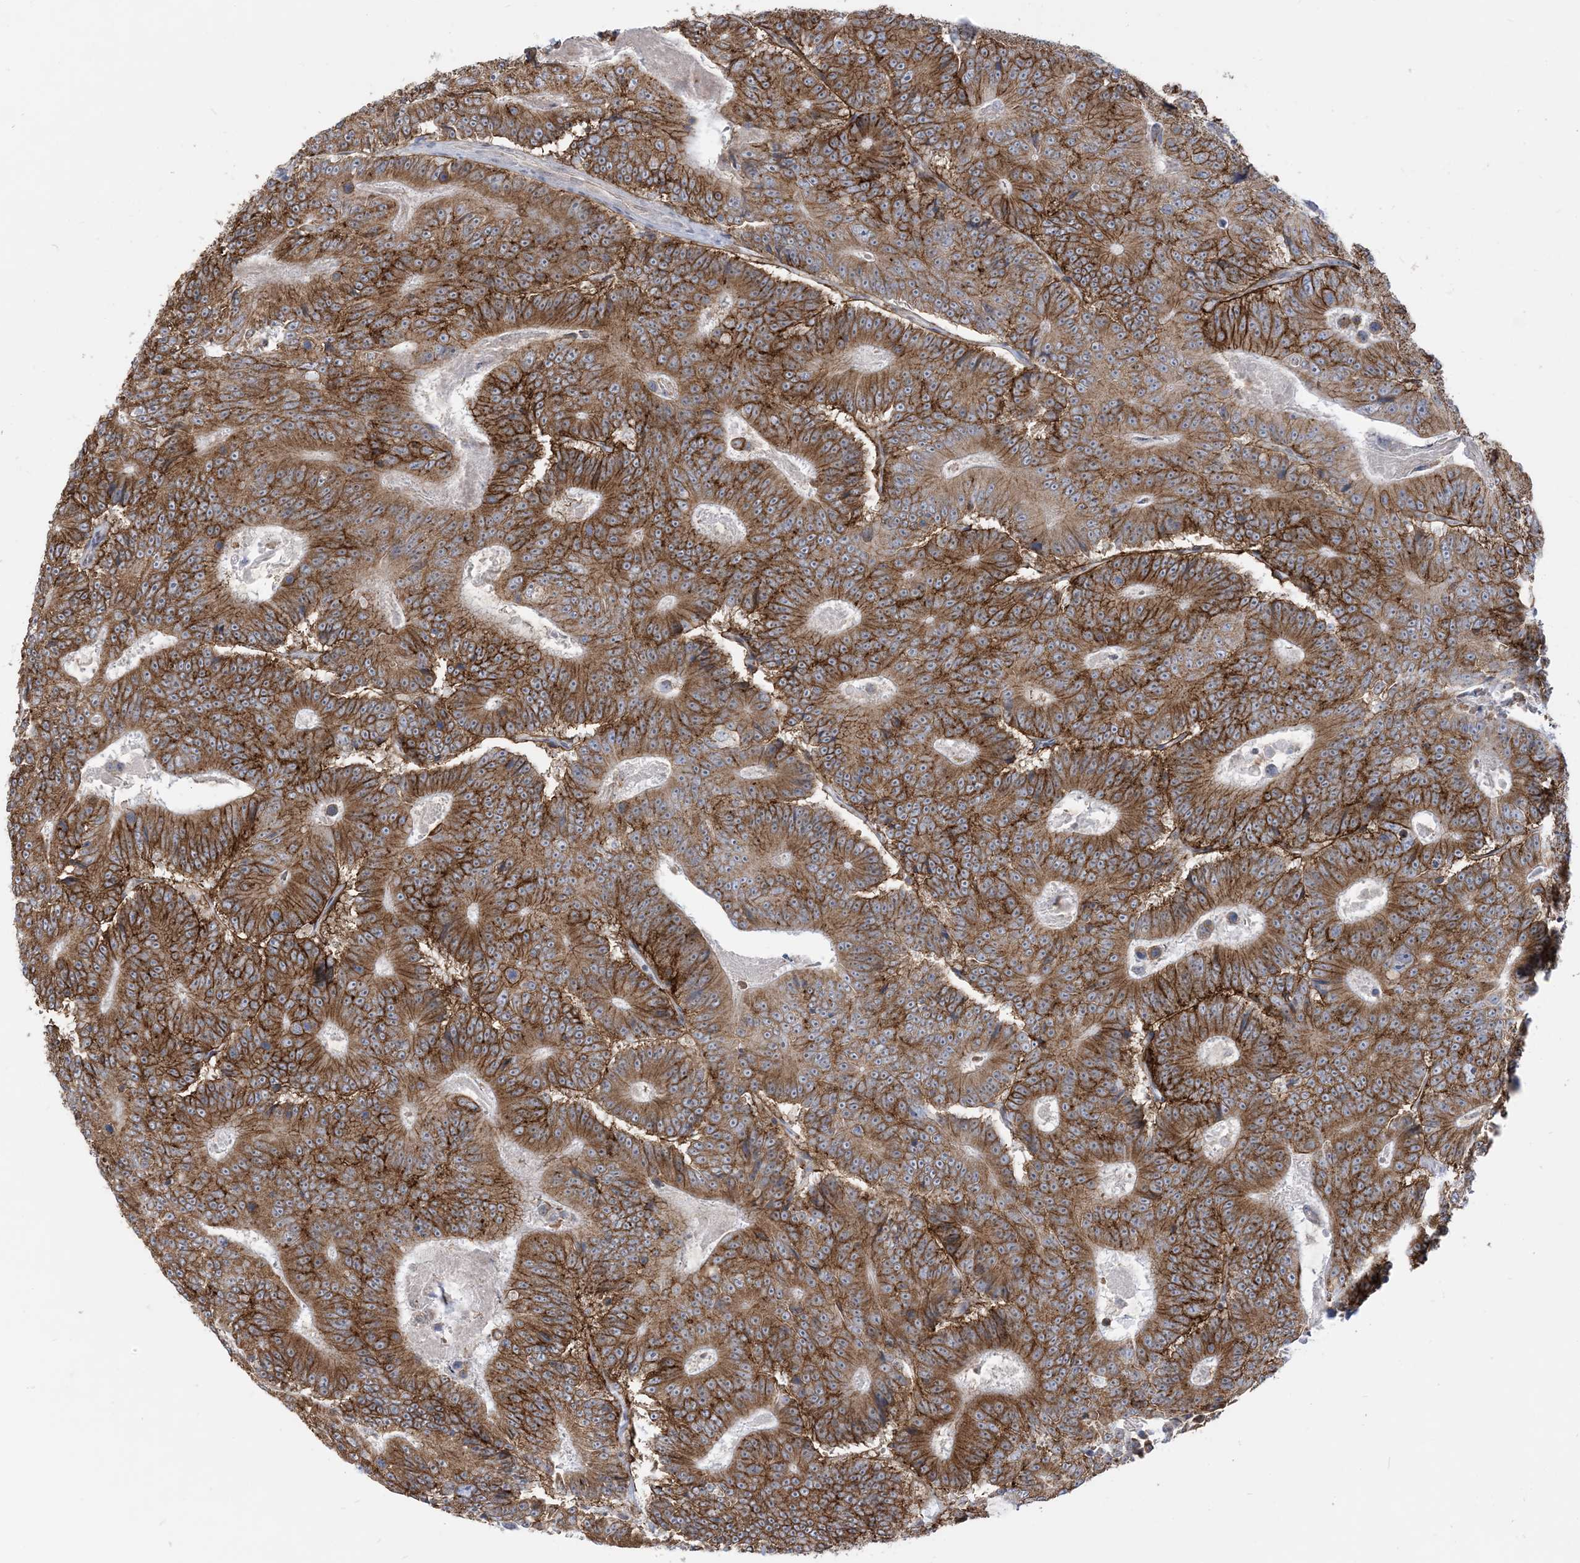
{"staining": {"intensity": "moderate", "quantity": ">75%", "location": "cytoplasmic/membranous"}, "tissue": "colorectal cancer", "cell_type": "Tumor cells", "image_type": "cancer", "snomed": [{"axis": "morphology", "description": "Adenocarcinoma, NOS"}, {"axis": "topography", "description": "Colon"}], "caption": "Human colorectal cancer stained for a protein (brown) shows moderate cytoplasmic/membranous positive staining in about >75% of tumor cells.", "gene": "CASP4", "patient": {"sex": "male", "age": 83}}